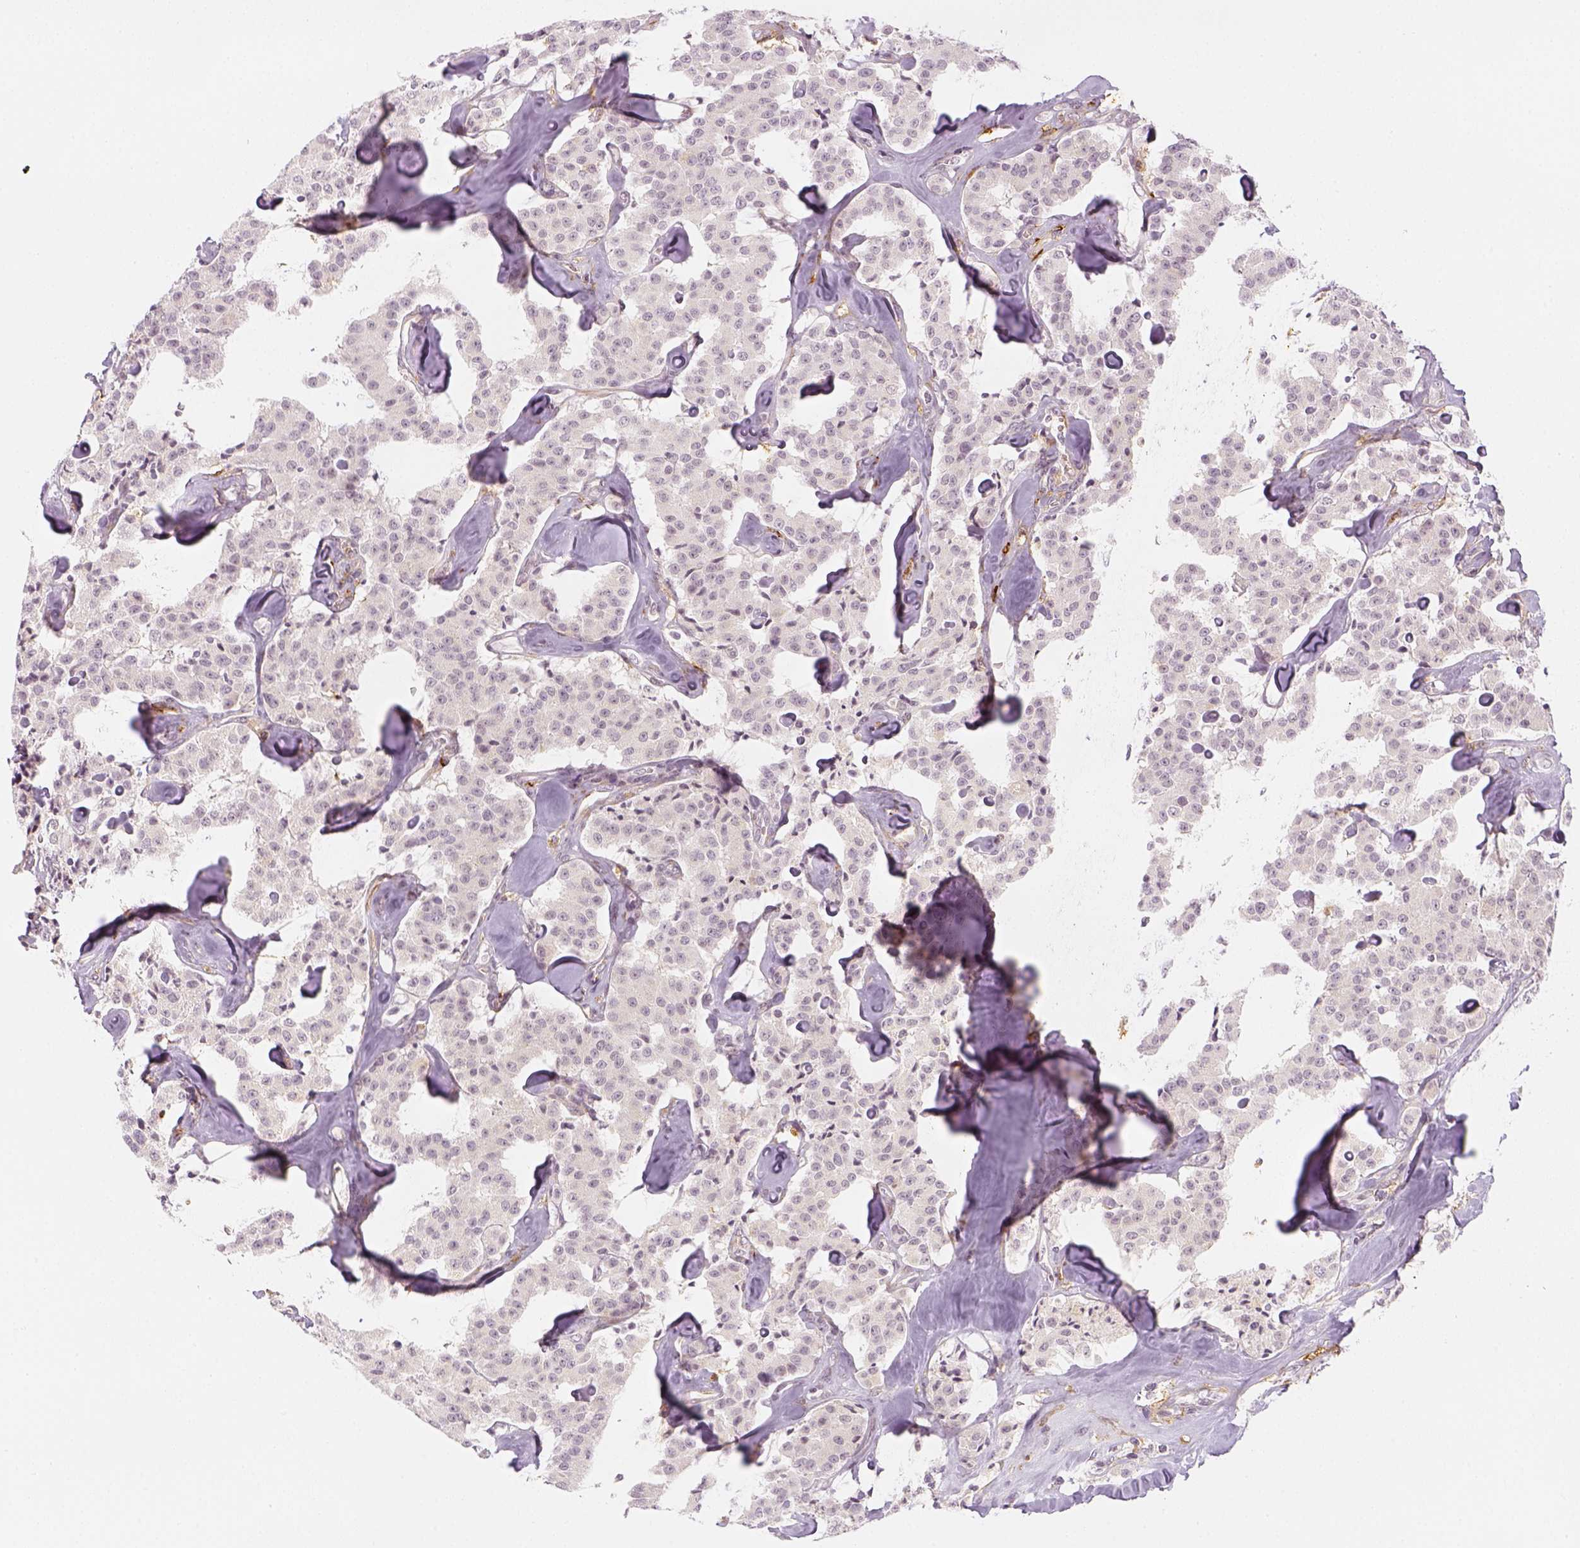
{"staining": {"intensity": "negative", "quantity": "none", "location": "none"}, "tissue": "carcinoid", "cell_type": "Tumor cells", "image_type": "cancer", "snomed": [{"axis": "morphology", "description": "Carcinoid, malignant, NOS"}, {"axis": "topography", "description": "Pancreas"}], "caption": "Protein analysis of malignant carcinoid exhibits no significant positivity in tumor cells.", "gene": "CD14", "patient": {"sex": "male", "age": 41}}